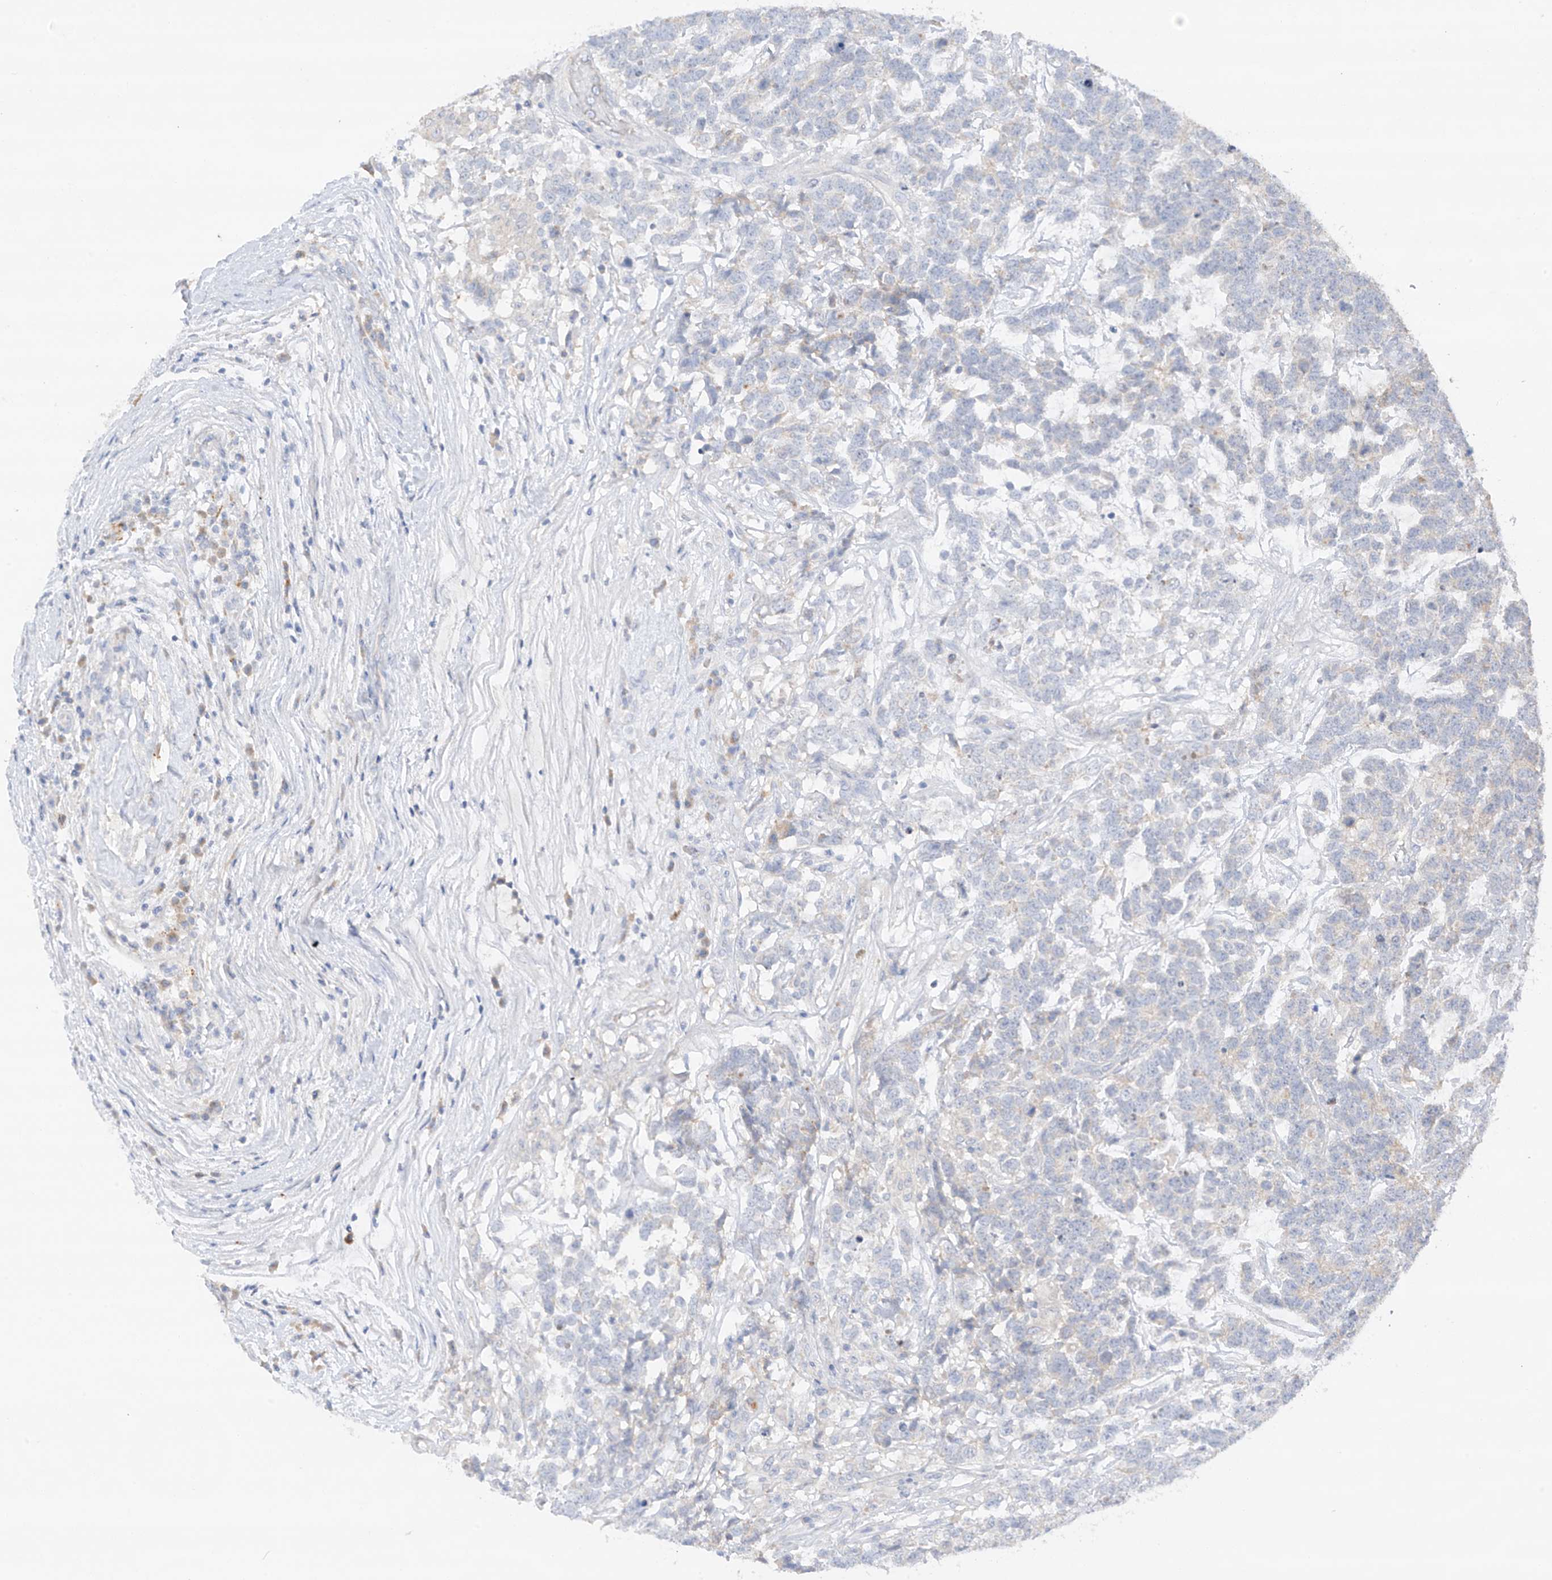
{"staining": {"intensity": "negative", "quantity": "none", "location": "none"}, "tissue": "testis cancer", "cell_type": "Tumor cells", "image_type": "cancer", "snomed": [{"axis": "morphology", "description": "Carcinoma, Embryonal, NOS"}, {"axis": "topography", "description": "Testis"}], "caption": "Tumor cells show no significant staining in testis cancer (embryonal carcinoma). (DAB (3,3'-diaminobenzidine) immunohistochemistry (IHC) with hematoxylin counter stain).", "gene": "CAPN13", "patient": {"sex": "male", "age": 26}}